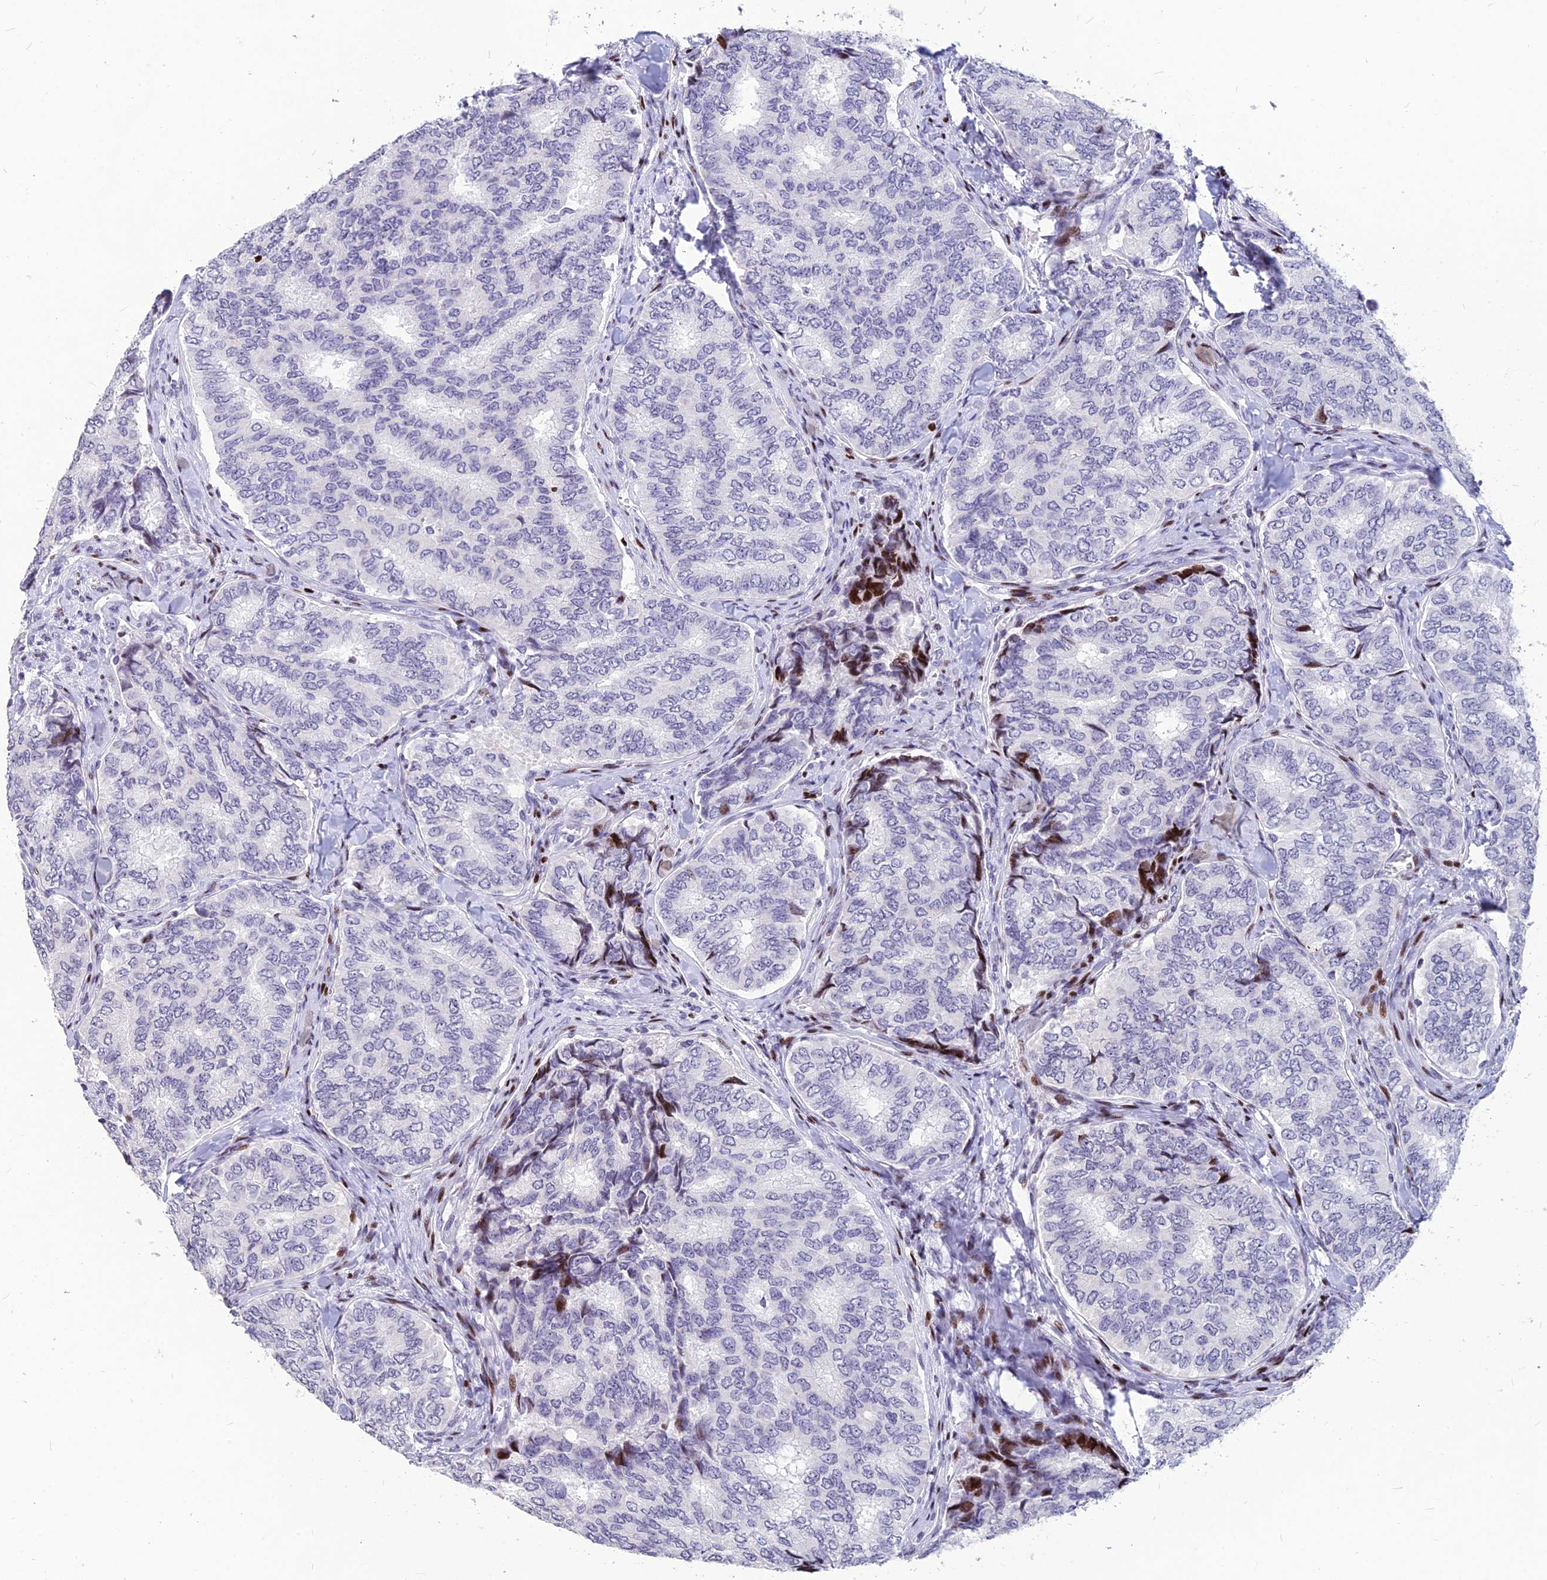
{"staining": {"intensity": "negative", "quantity": "none", "location": "none"}, "tissue": "thyroid cancer", "cell_type": "Tumor cells", "image_type": "cancer", "snomed": [{"axis": "morphology", "description": "Papillary adenocarcinoma, NOS"}, {"axis": "topography", "description": "Thyroid gland"}], "caption": "Thyroid papillary adenocarcinoma was stained to show a protein in brown. There is no significant positivity in tumor cells.", "gene": "PRPS1", "patient": {"sex": "female", "age": 35}}